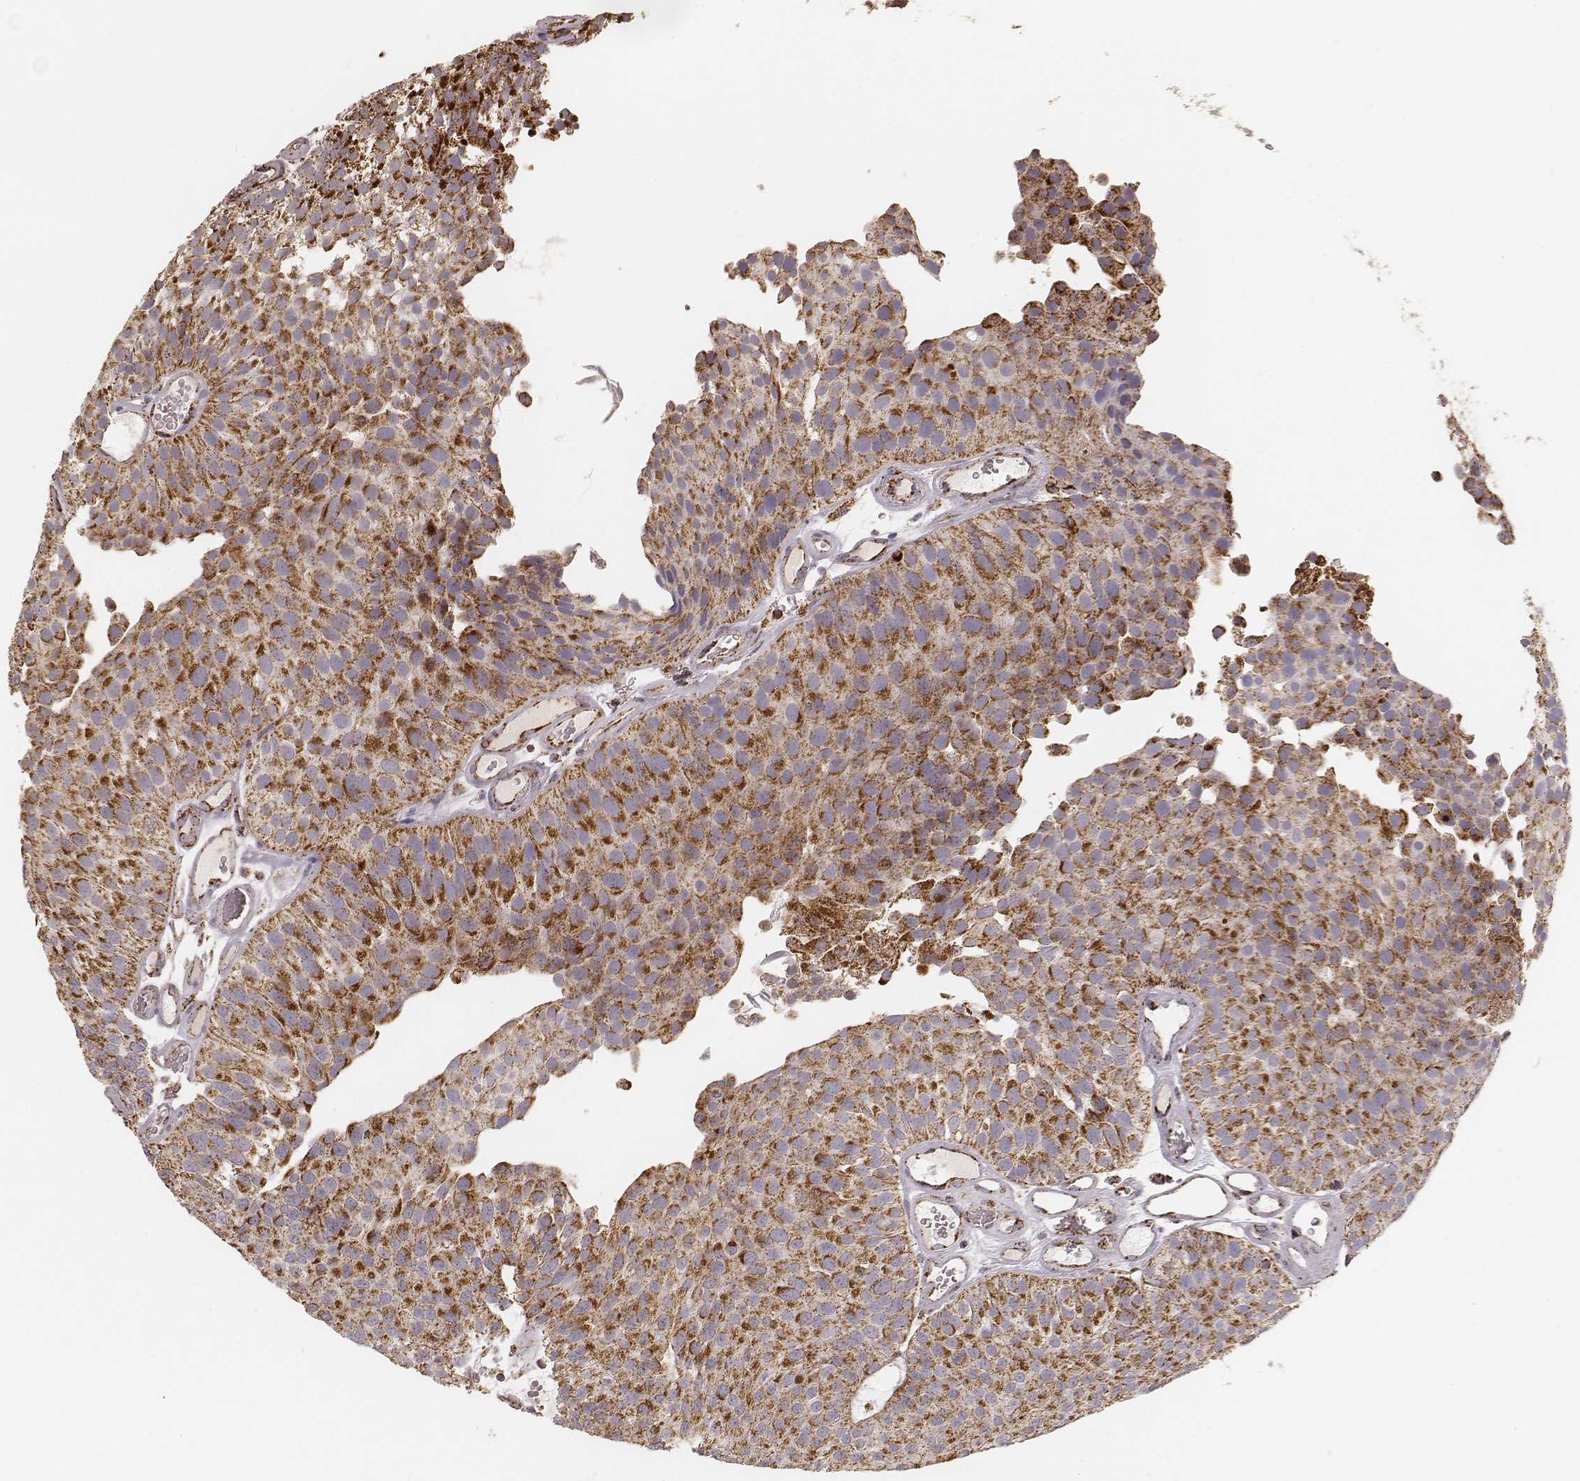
{"staining": {"intensity": "strong", "quantity": ">75%", "location": "cytoplasmic/membranous"}, "tissue": "urothelial cancer", "cell_type": "Tumor cells", "image_type": "cancer", "snomed": [{"axis": "morphology", "description": "Urothelial carcinoma, Low grade"}, {"axis": "topography", "description": "Urinary bladder"}], "caption": "A photomicrograph of urothelial cancer stained for a protein shows strong cytoplasmic/membranous brown staining in tumor cells.", "gene": "CS", "patient": {"sex": "female", "age": 87}}